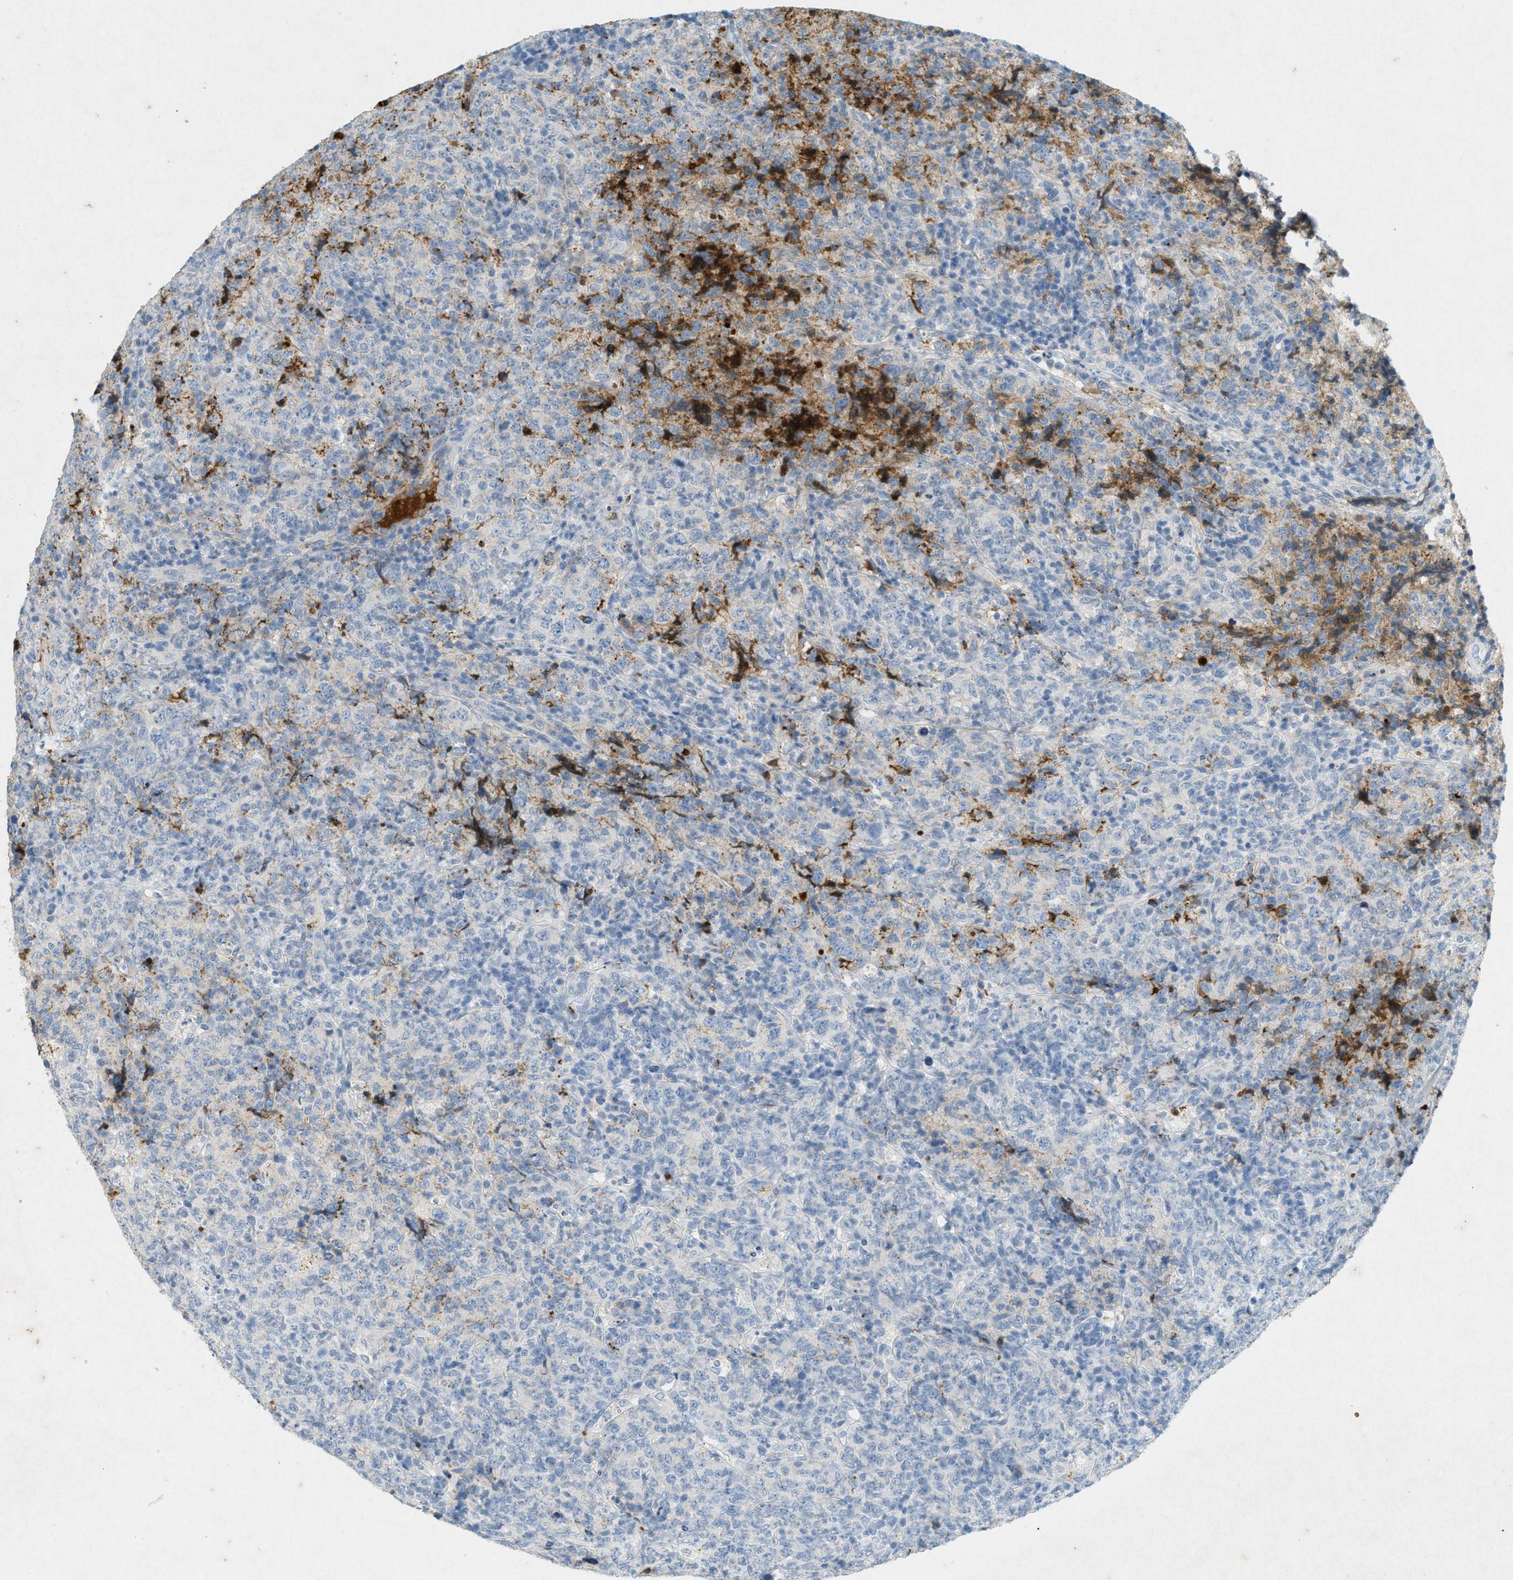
{"staining": {"intensity": "negative", "quantity": "none", "location": "none"}, "tissue": "lymphoma", "cell_type": "Tumor cells", "image_type": "cancer", "snomed": [{"axis": "morphology", "description": "Malignant lymphoma, non-Hodgkin's type, High grade"}, {"axis": "topography", "description": "Tonsil"}], "caption": "This is a micrograph of immunohistochemistry (IHC) staining of malignant lymphoma, non-Hodgkin's type (high-grade), which shows no staining in tumor cells.", "gene": "F2", "patient": {"sex": "female", "age": 36}}